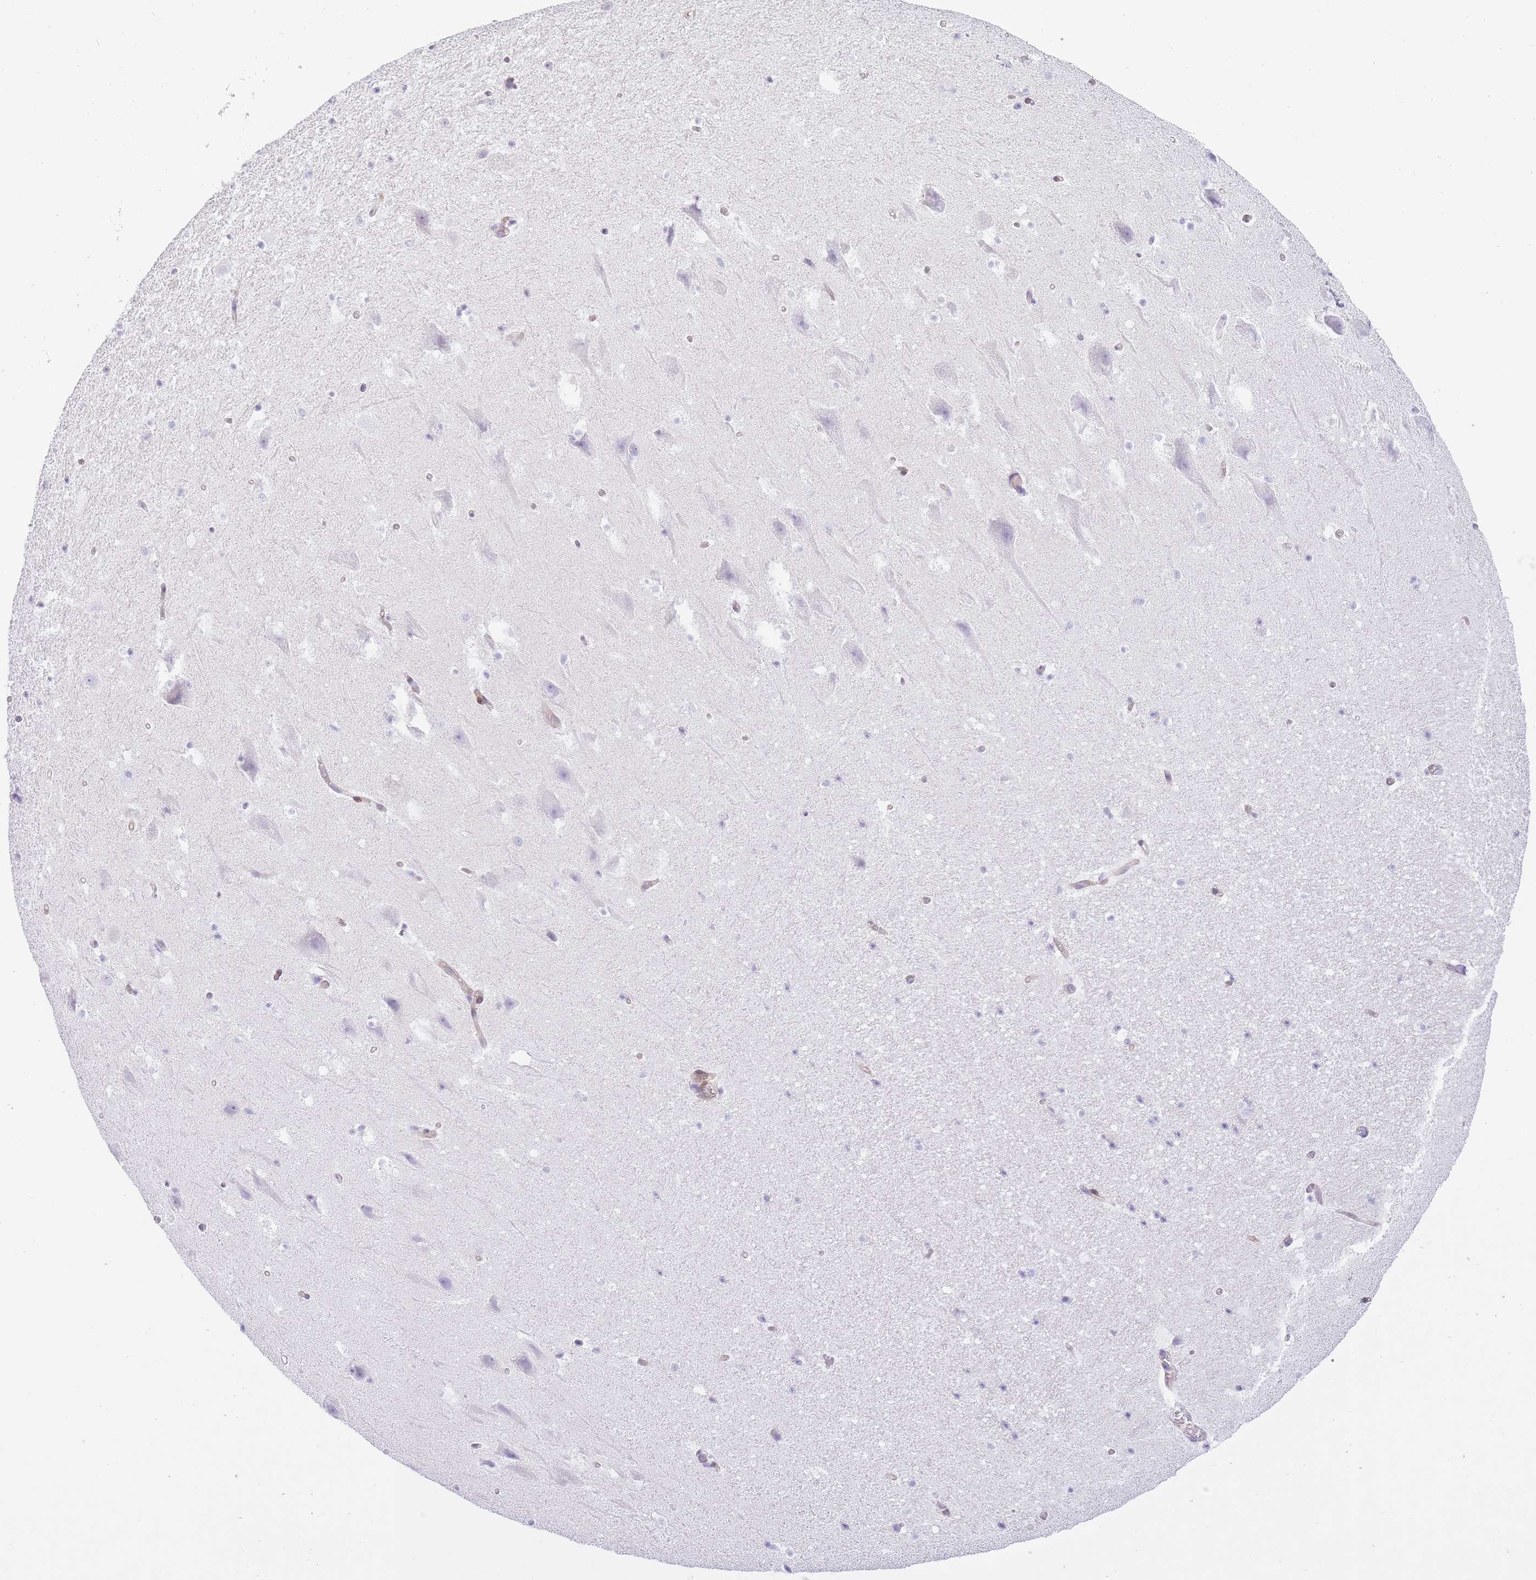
{"staining": {"intensity": "negative", "quantity": "none", "location": "none"}, "tissue": "hippocampus", "cell_type": "Glial cells", "image_type": "normal", "snomed": [{"axis": "morphology", "description": "Normal tissue, NOS"}, {"axis": "topography", "description": "Hippocampus"}], "caption": "Immunohistochemistry micrograph of unremarkable hippocampus: hippocampus stained with DAB (3,3'-diaminobenzidine) shows no significant protein positivity in glial cells.", "gene": "OR11H12", "patient": {"sex": "male", "age": 37}}